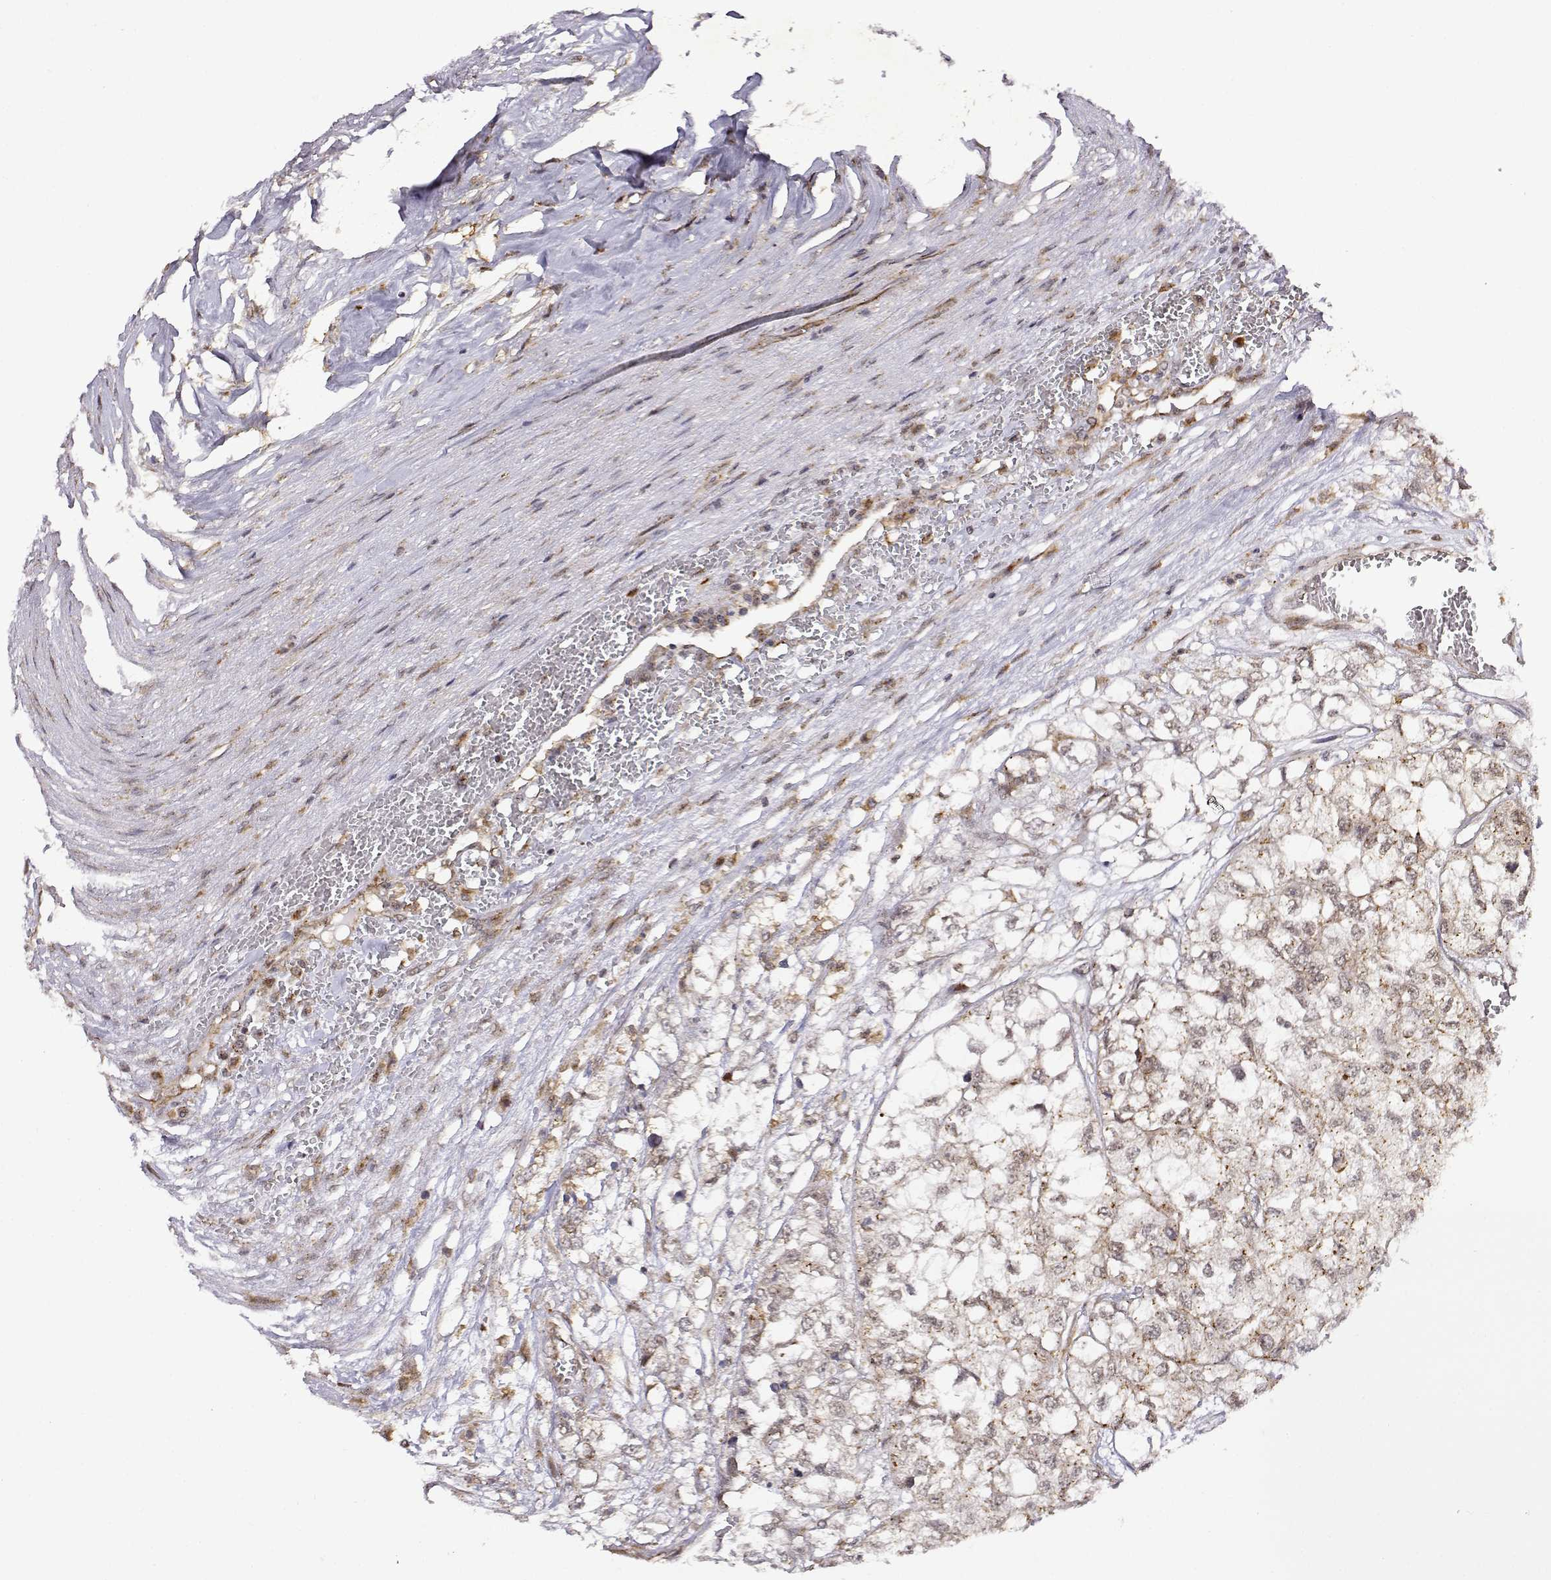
{"staining": {"intensity": "weak", "quantity": ">75%", "location": "cytoplasmic/membranous"}, "tissue": "renal cancer", "cell_type": "Tumor cells", "image_type": "cancer", "snomed": [{"axis": "morphology", "description": "Adenocarcinoma, NOS"}, {"axis": "topography", "description": "Kidney"}], "caption": "Protein staining shows weak cytoplasmic/membranous staining in approximately >75% of tumor cells in renal cancer (adenocarcinoma). Using DAB (brown) and hematoxylin (blue) stains, captured at high magnification using brightfield microscopy.", "gene": "RNF13", "patient": {"sex": "male", "age": 56}}